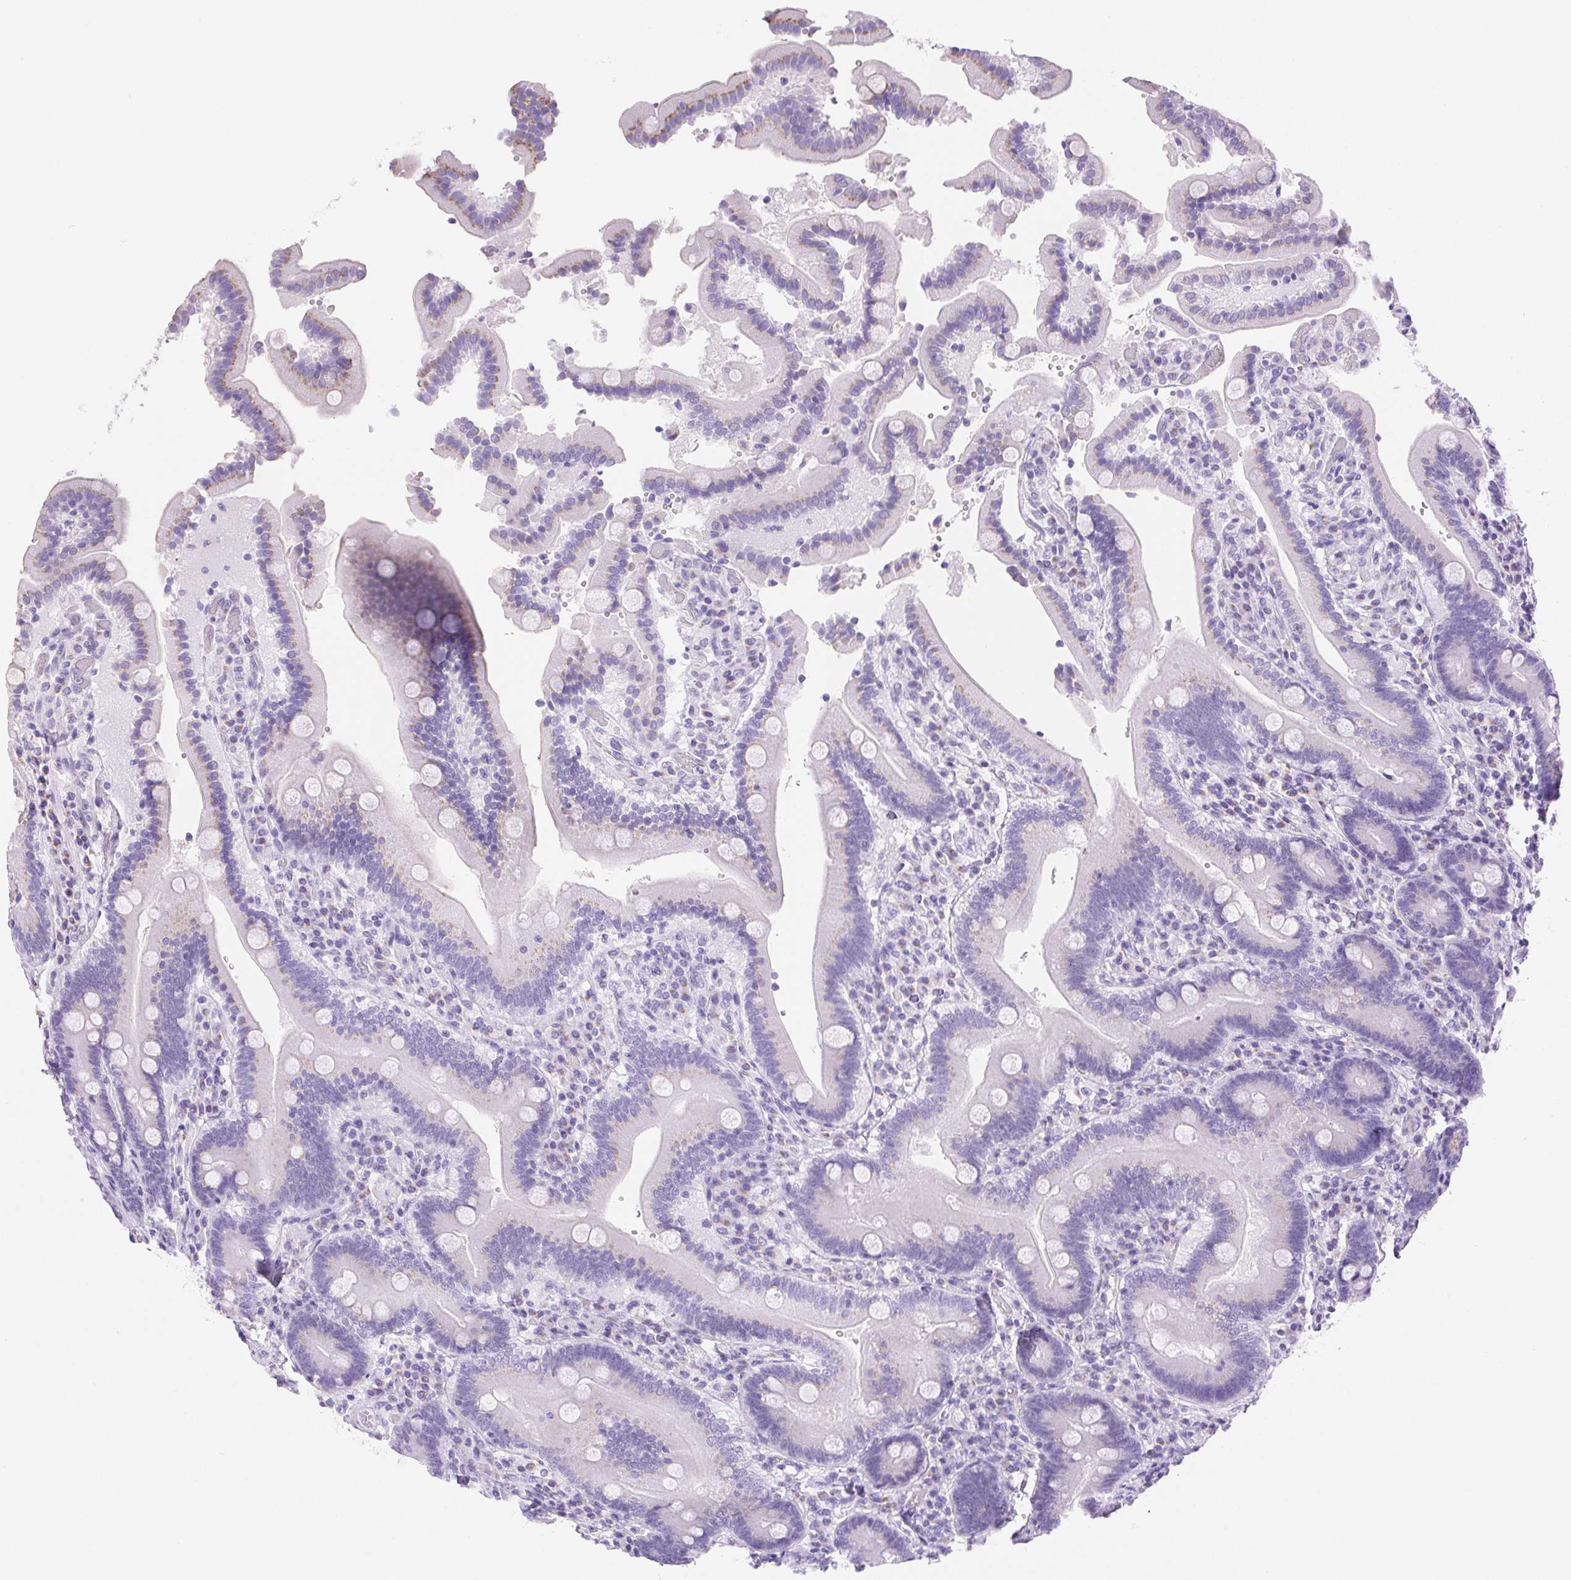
{"staining": {"intensity": "weak", "quantity": "25%-75%", "location": "cytoplasmic/membranous"}, "tissue": "duodenum", "cell_type": "Glandular cells", "image_type": "normal", "snomed": [{"axis": "morphology", "description": "Normal tissue, NOS"}, {"axis": "topography", "description": "Duodenum"}], "caption": "Weak cytoplasmic/membranous expression is present in approximately 25%-75% of glandular cells in unremarkable duodenum.", "gene": "SERPINB3", "patient": {"sex": "female", "age": 62}}